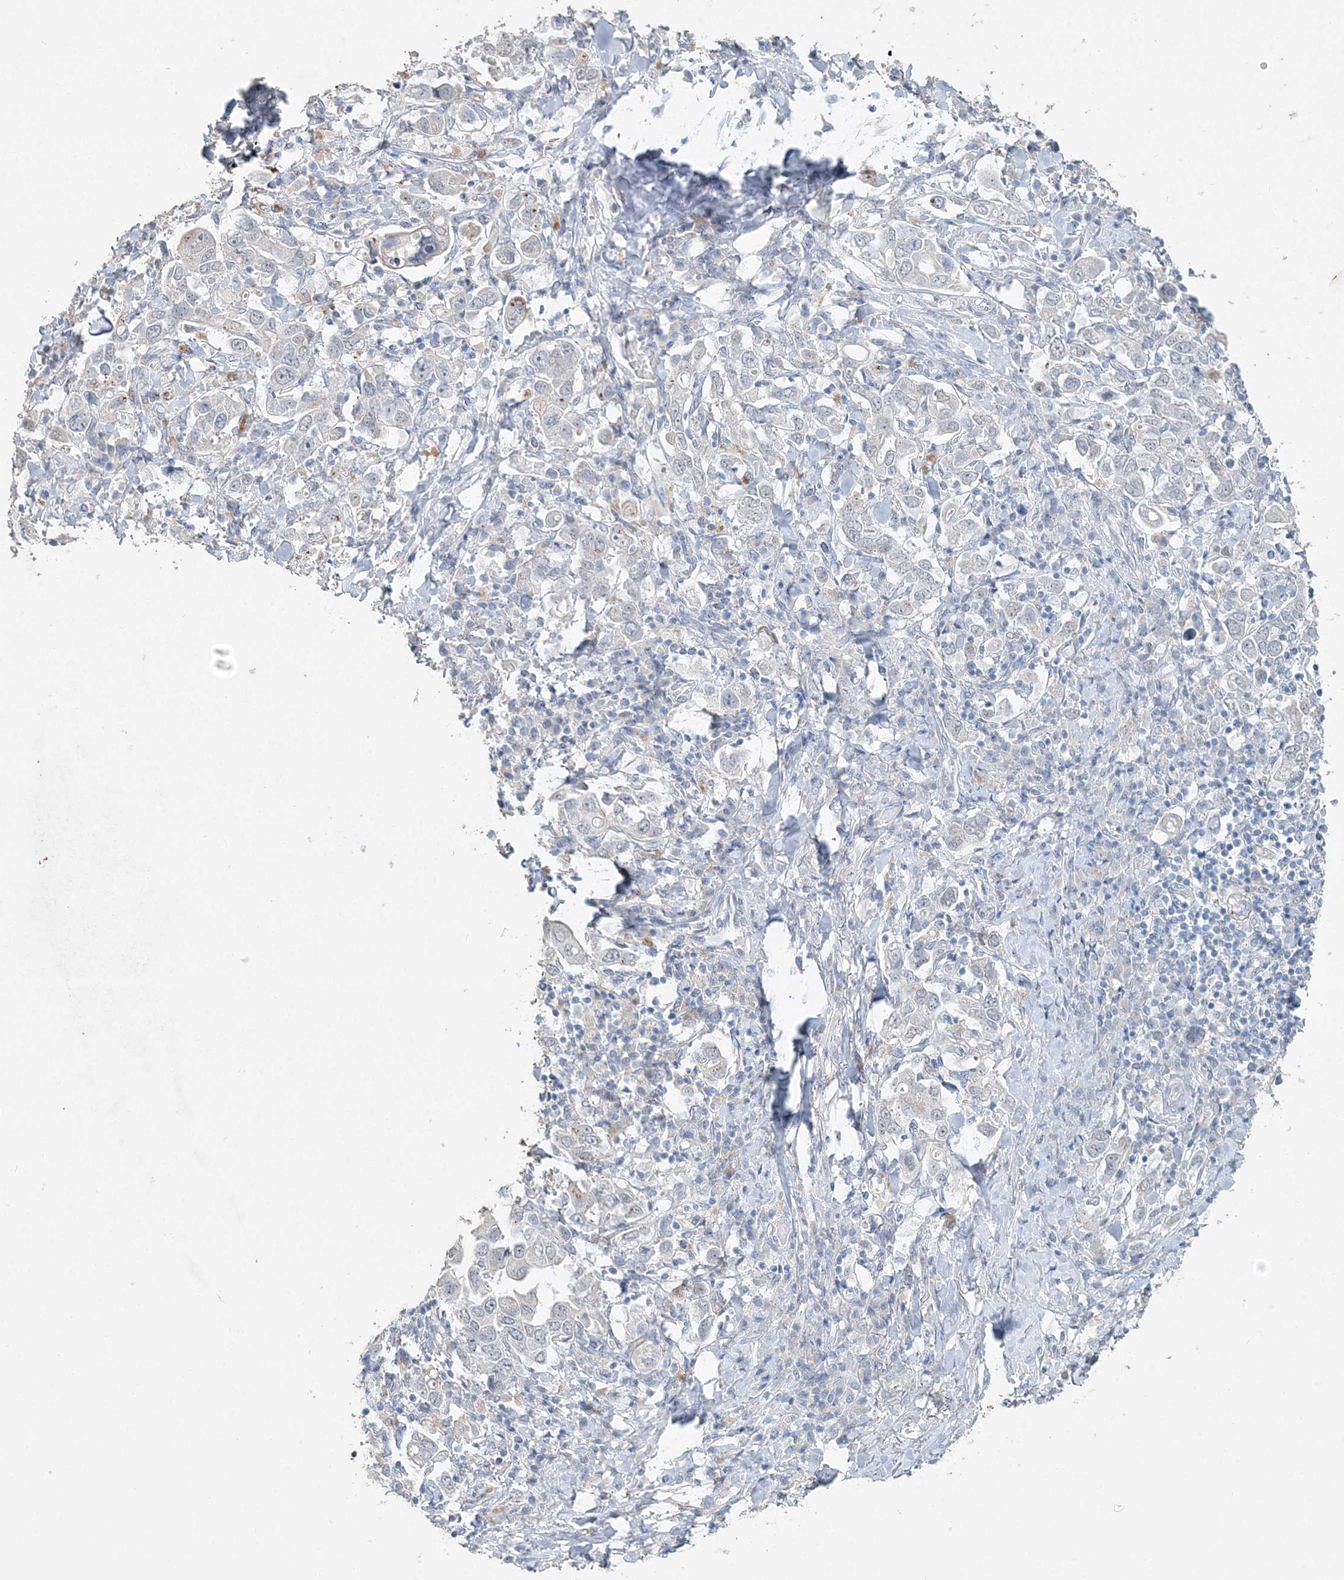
{"staining": {"intensity": "negative", "quantity": "none", "location": "none"}, "tissue": "stomach cancer", "cell_type": "Tumor cells", "image_type": "cancer", "snomed": [{"axis": "morphology", "description": "Adenocarcinoma, NOS"}, {"axis": "topography", "description": "Stomach, upper"}], "caption": "IHC of stomach cancer shows no expression in tumor cells.", "gene": "DNAH5", "patient": {"sex": "male", "age": 62}}